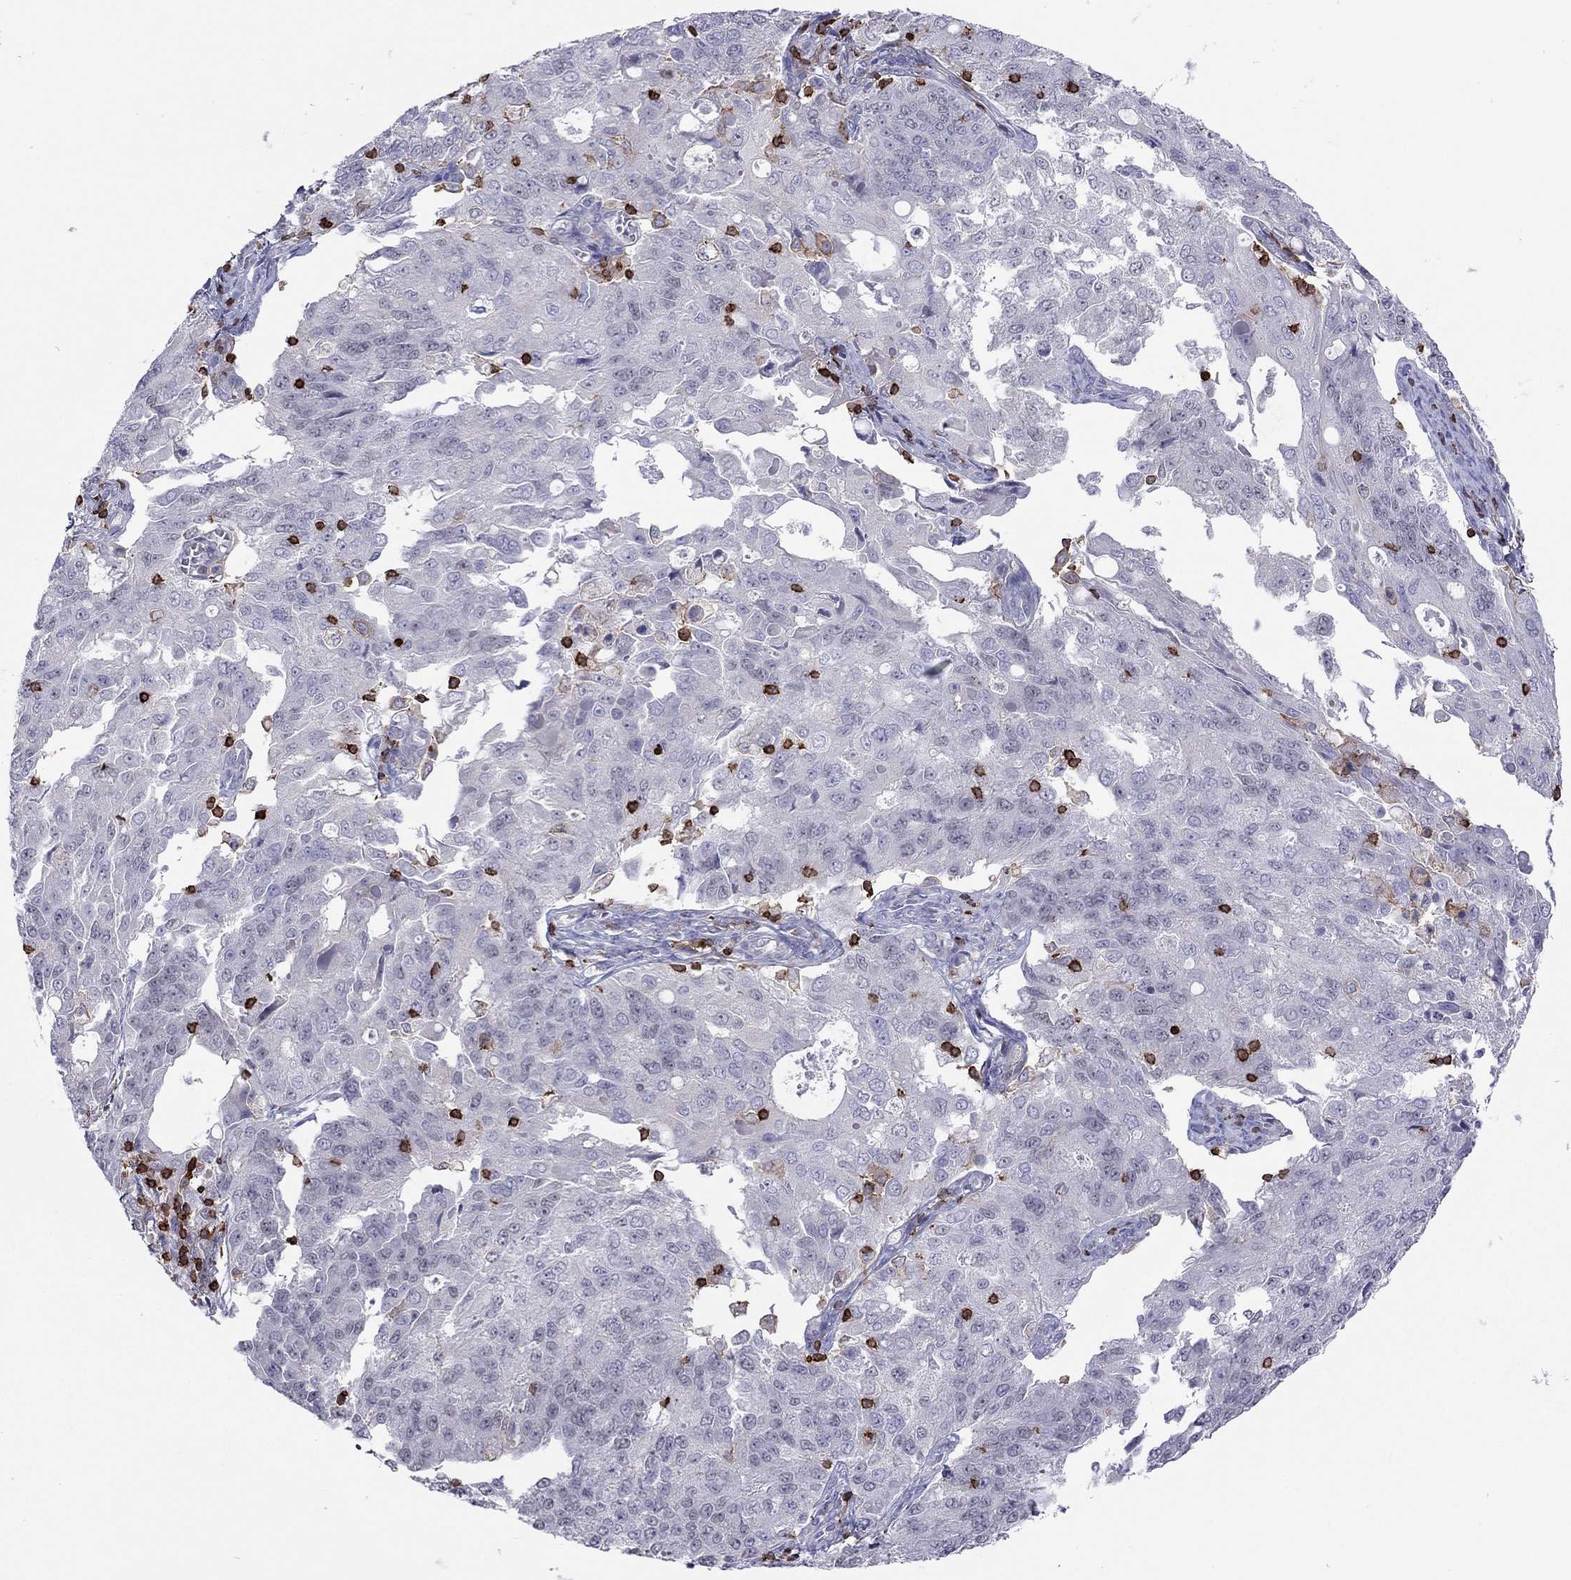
{"staining": {"intensity": "negative", "quantity": "none", "location": "none"}, "tissue": "endometrial cancer", "cell_type": "Tumor cells", "image_type": "cancer", "snomed": [{"axis": "morphology", "description": "Adenocarcinoma, NOS"}, {"axis": "topography", "description": "Endometrium"}], "caption": "The histopathology image reveals no staining of tumor cells in adenocarcinoma (endometrial).", "gene": "MND1", "patient": {"sex": "female", "age": 43}}